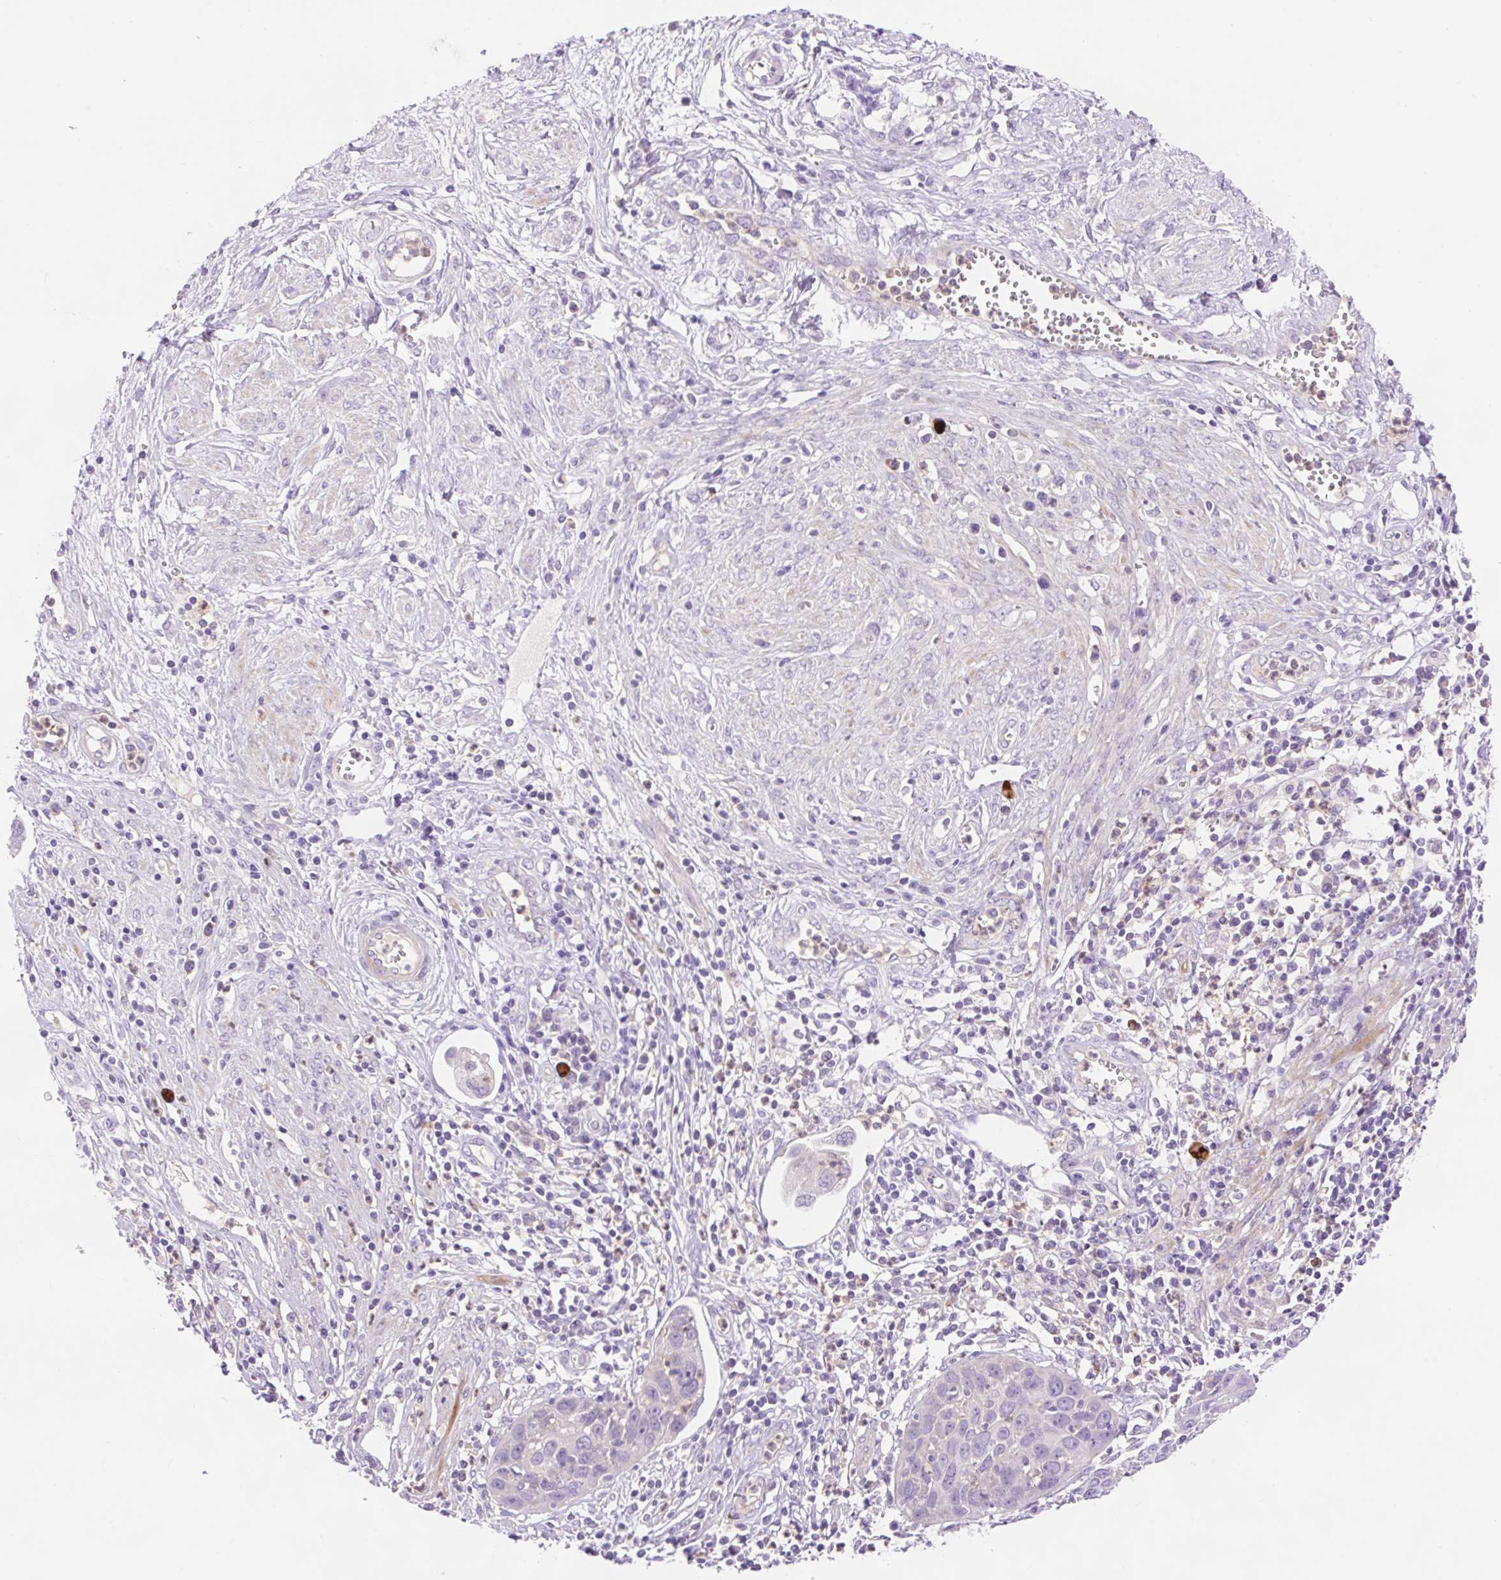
{"staining": {"intensity": "negative", "quantity": "none", "location": "none"}, "tissue": "cervical cancer", "cell_type": "Tumor cells", "image_type": "cancer", "snomed": [{"axis": "morphology", "description": "Squamous cell carcinoma, NOS"}, {"axis": "topography", "description": "Cervix"}], "caption": "DAB (3,3'-diaminobenzidine) immunohistochemical staining of human cervical cancer shows no significant staining in tumor cells.", "gene": "LHFPL5", "patient": {"sex": "female", "age": 36}}